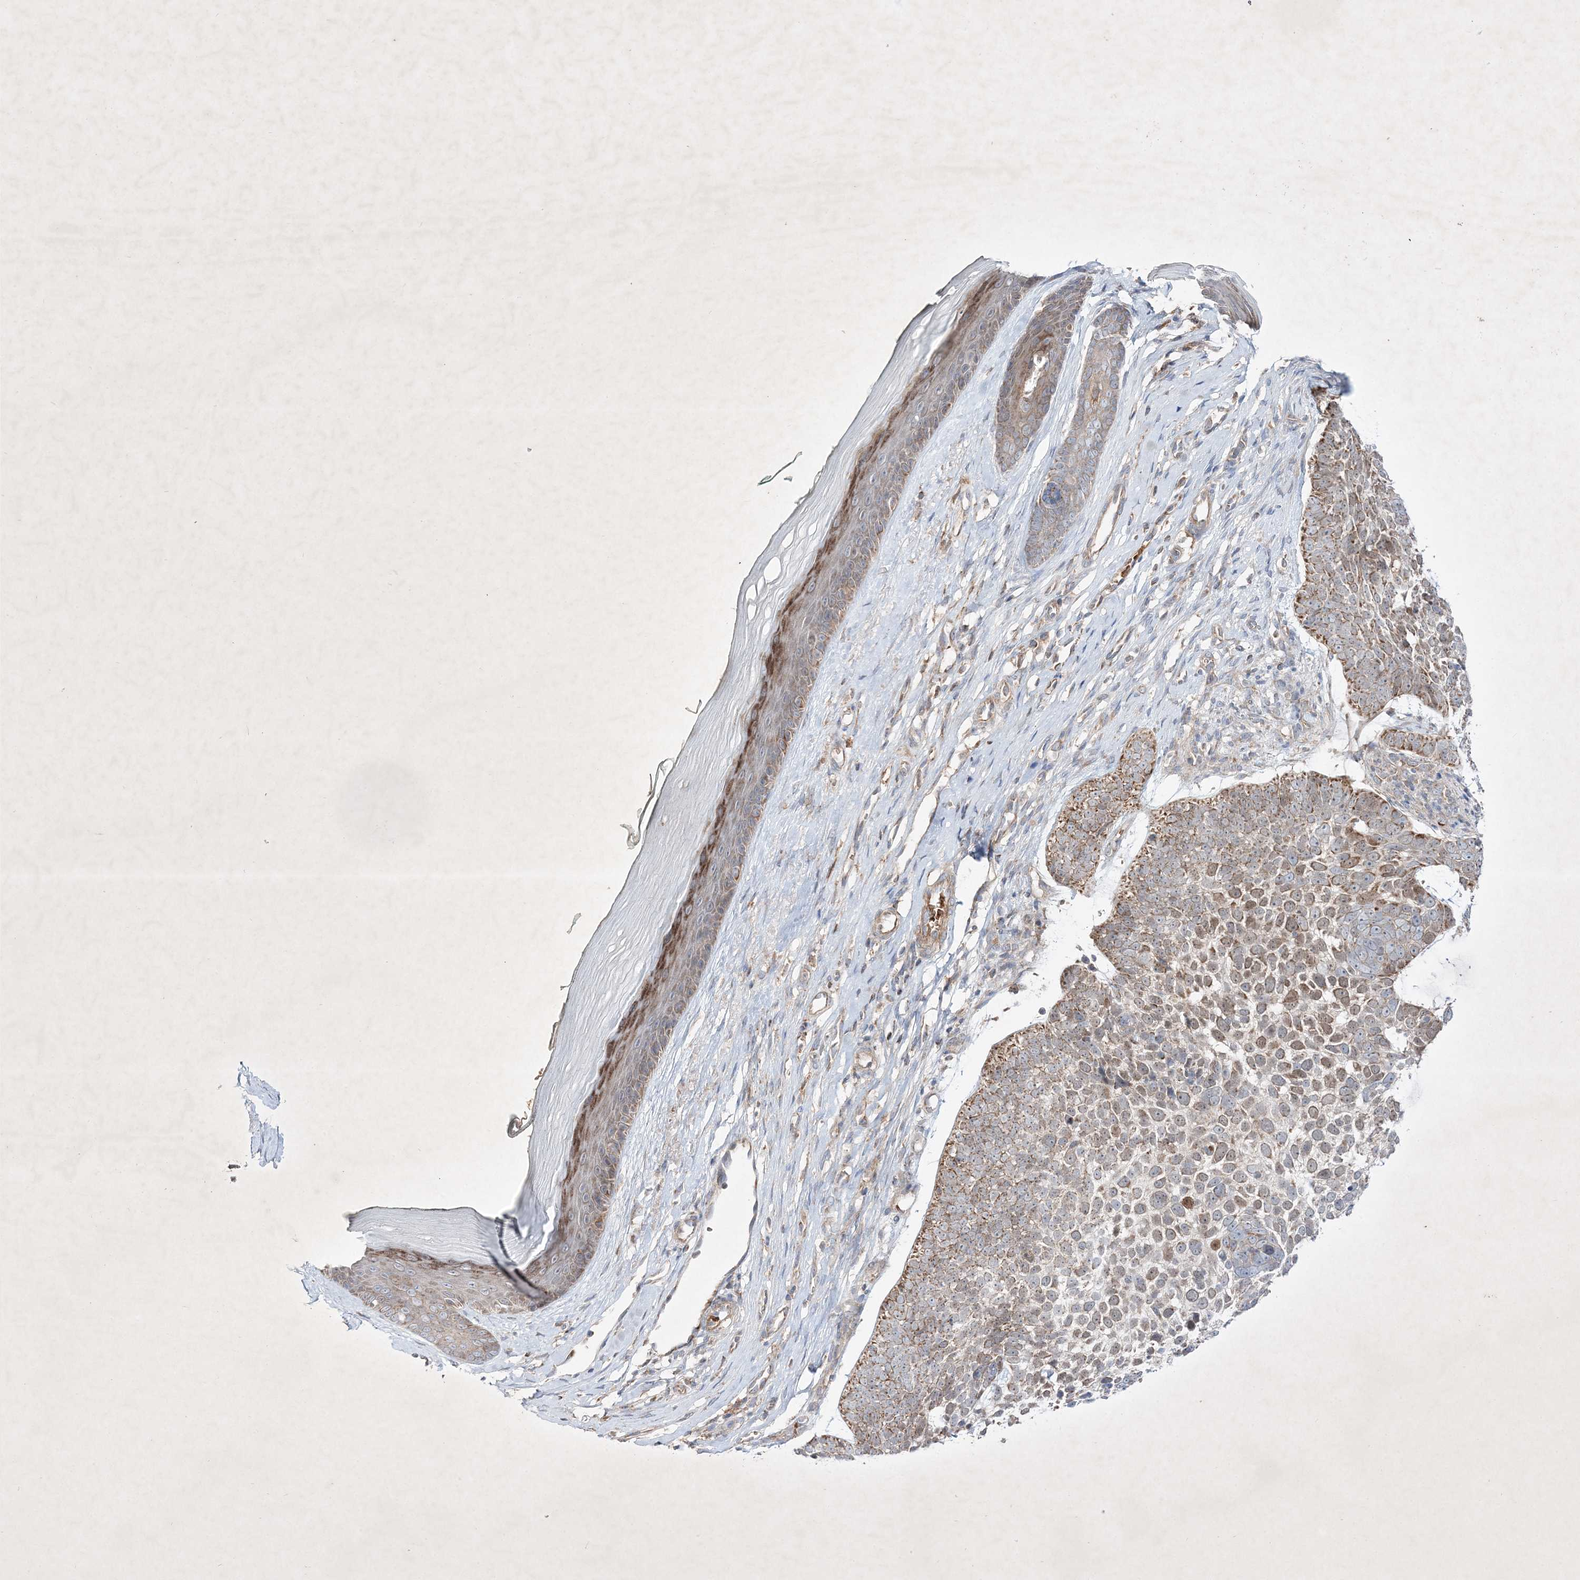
{"staining": {"intensity": "moderate", "quantity": "25%-75%", "location": "cytoplasmic/membranous,nuclear"}, "tissue": "skin cancer", "cell_type": "Tumor cells", "image_type": "cancer", "snomed": [{"axis": "morphology", "description": "Basal cell carcinoma"}, {"axis": "topography", "description": "Skin"}], "caption": "A photomicrograph showing moderate cytoplasmic/membranous and nuclear expression in approximately 25%-75% of tumor cells in skin cancer (basal cell carcinoma), as visualized by brown immunohistochemical staining.", "gene": "OPA1", "patient": {"sex": "female", "age": 81}}